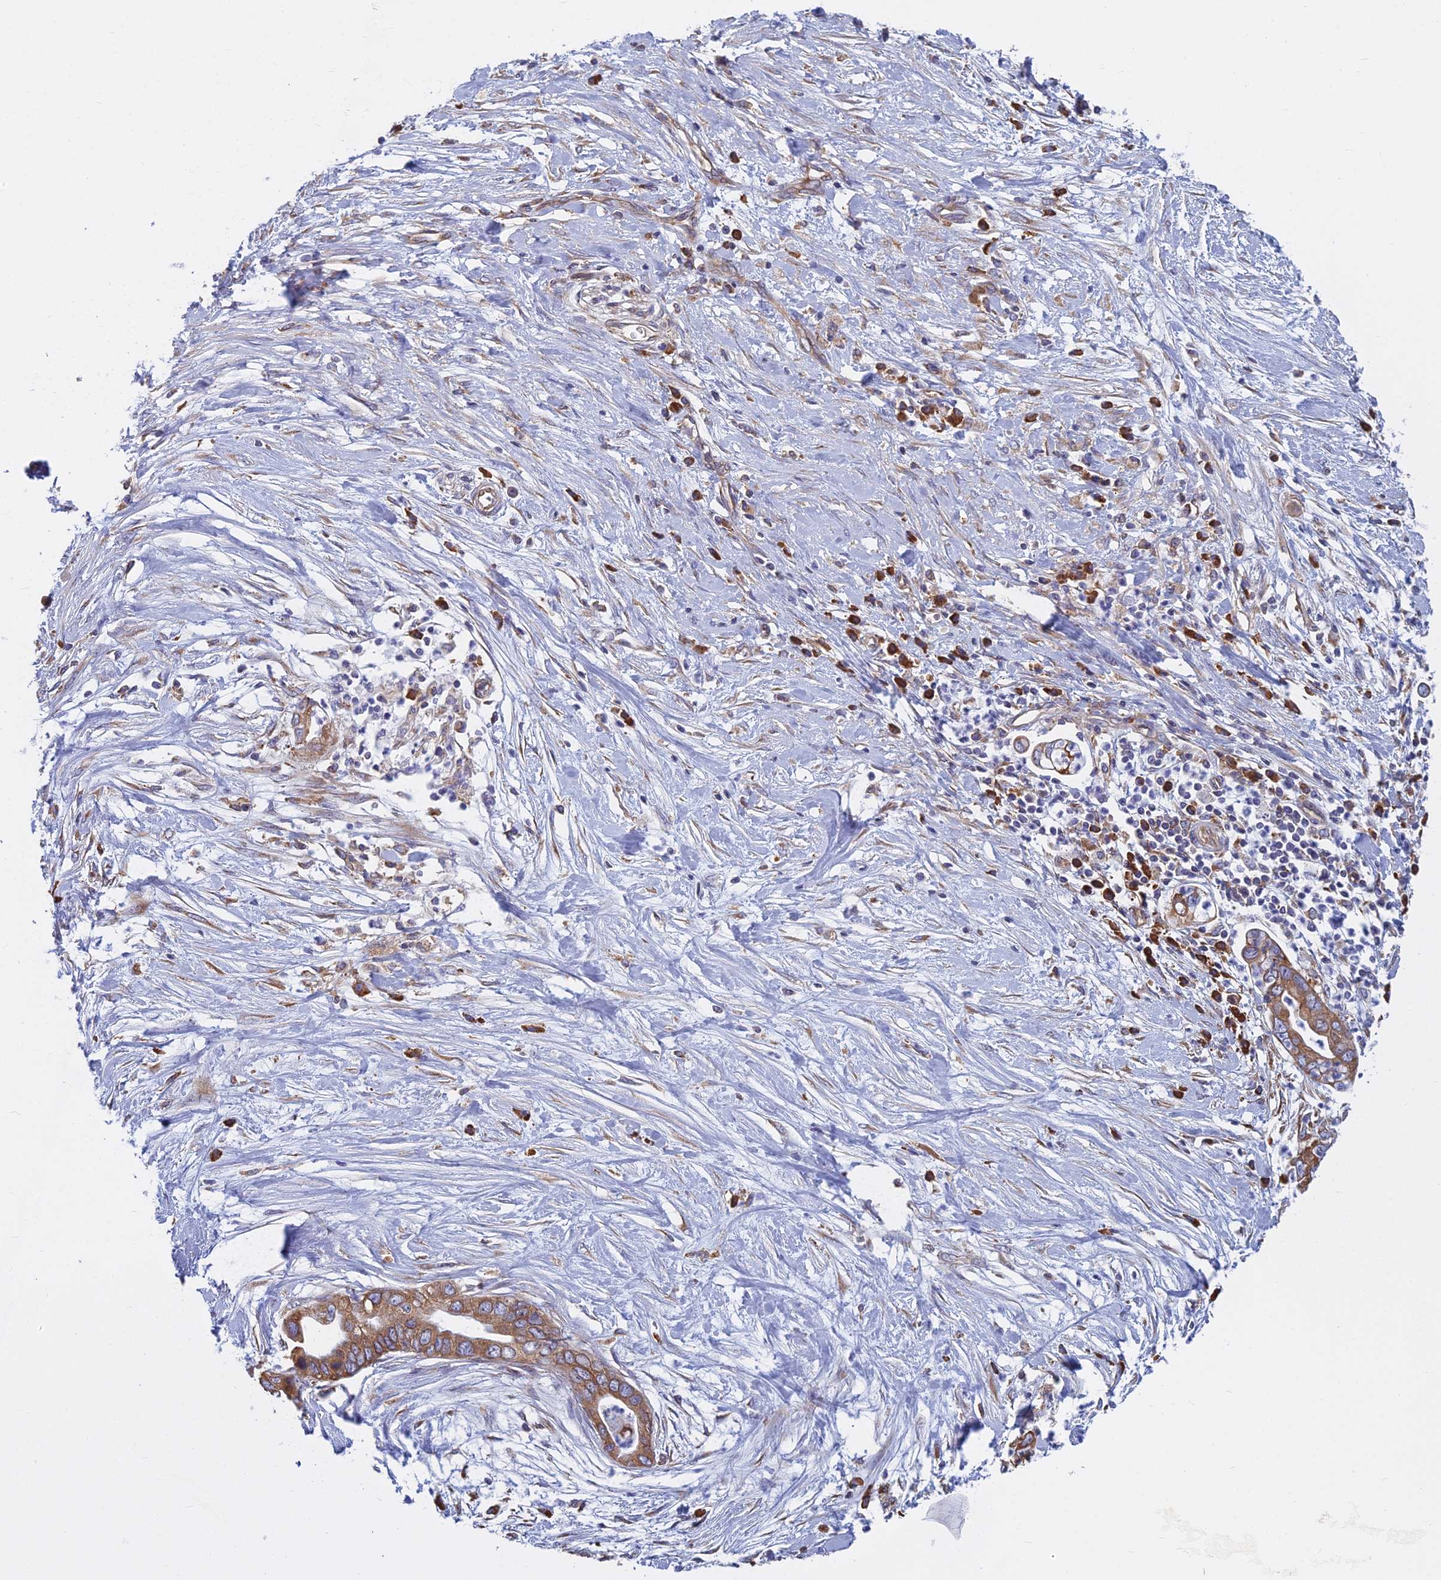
{"staining": {"intensity": "moderate", "quantity": ">75%", "location": "cytoplasmic/membranous"}, "tissue": "pancreatic cancer", "cell_type": "Tumor cells", "image_type": "cancer", "snomed": [{"axis": "morphology", "description": "Adenocarcinoma, NOS"}, {"axis": "topography", "description": "Pancreas"}], "caption": "This is a micrograph of IHC staining of pancreatic adenocarcinoma, which shows moderate positivity in the cytoplasmic/membranous of tumor cells.", "gene": "KIAA1143", "patient": {"sex": "male", "age": 75}}